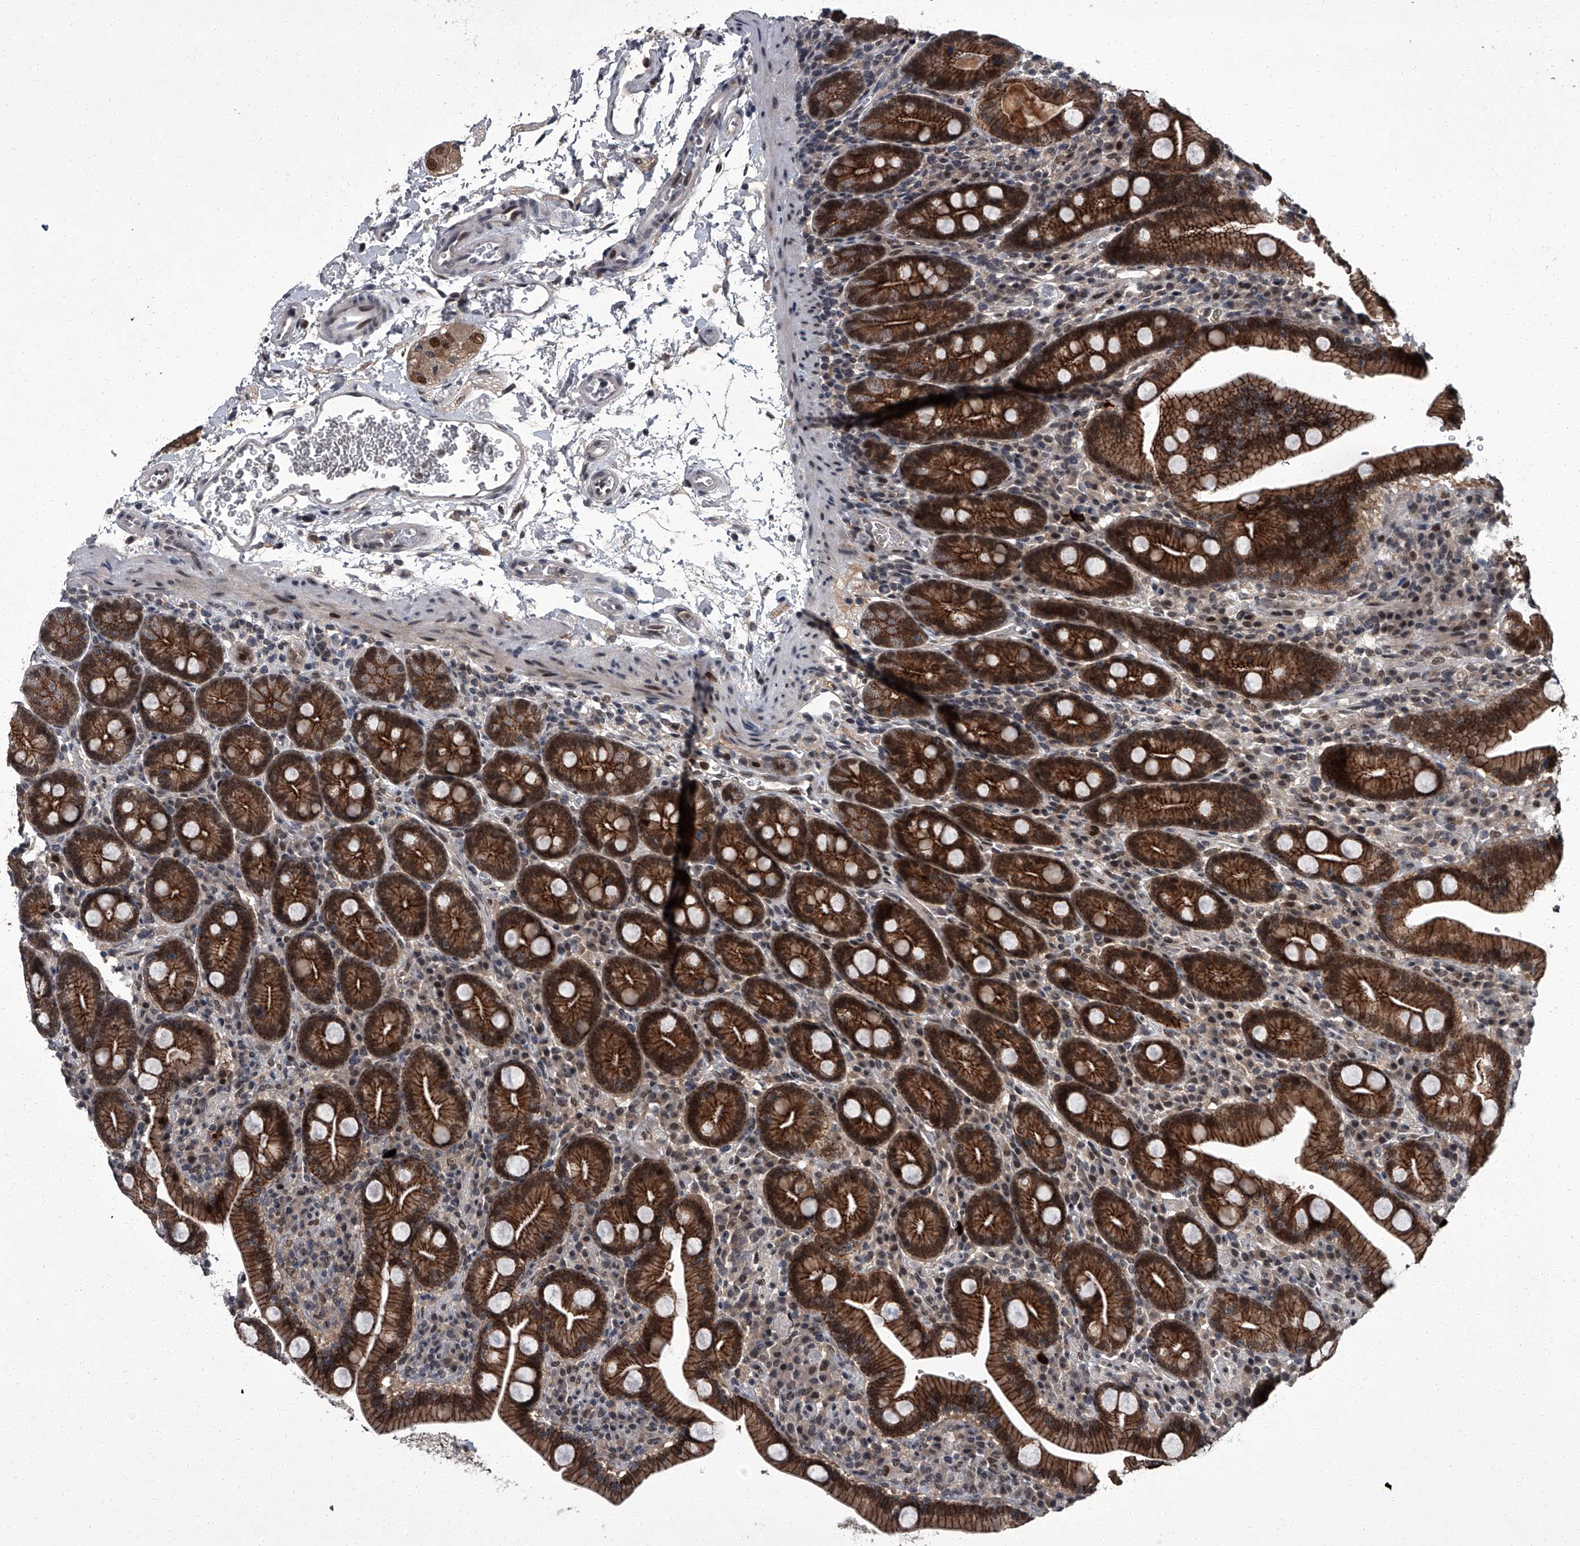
{"staining": {"intensity": "strong", "quantity": ">75%", "location": "cytoplasmic/membranous,nuclear"}, "tissue": "duodenum", "cell_type": "Glandular cells", "image_type": "normal", "snomed": [{"axis": "morphology", "description": "Normal tissue, NOS"}, {"axis": "topography", "description": "Duodenum"}], "caption": "Brown immunohistochemical staining in benign human duodenum shows strong cytoplasmic/membranous,nuclear positivity in approximately >75% of glandular cells.", "gene": "ZNF518B", "patient": {"sex": "male", "age": 35}}